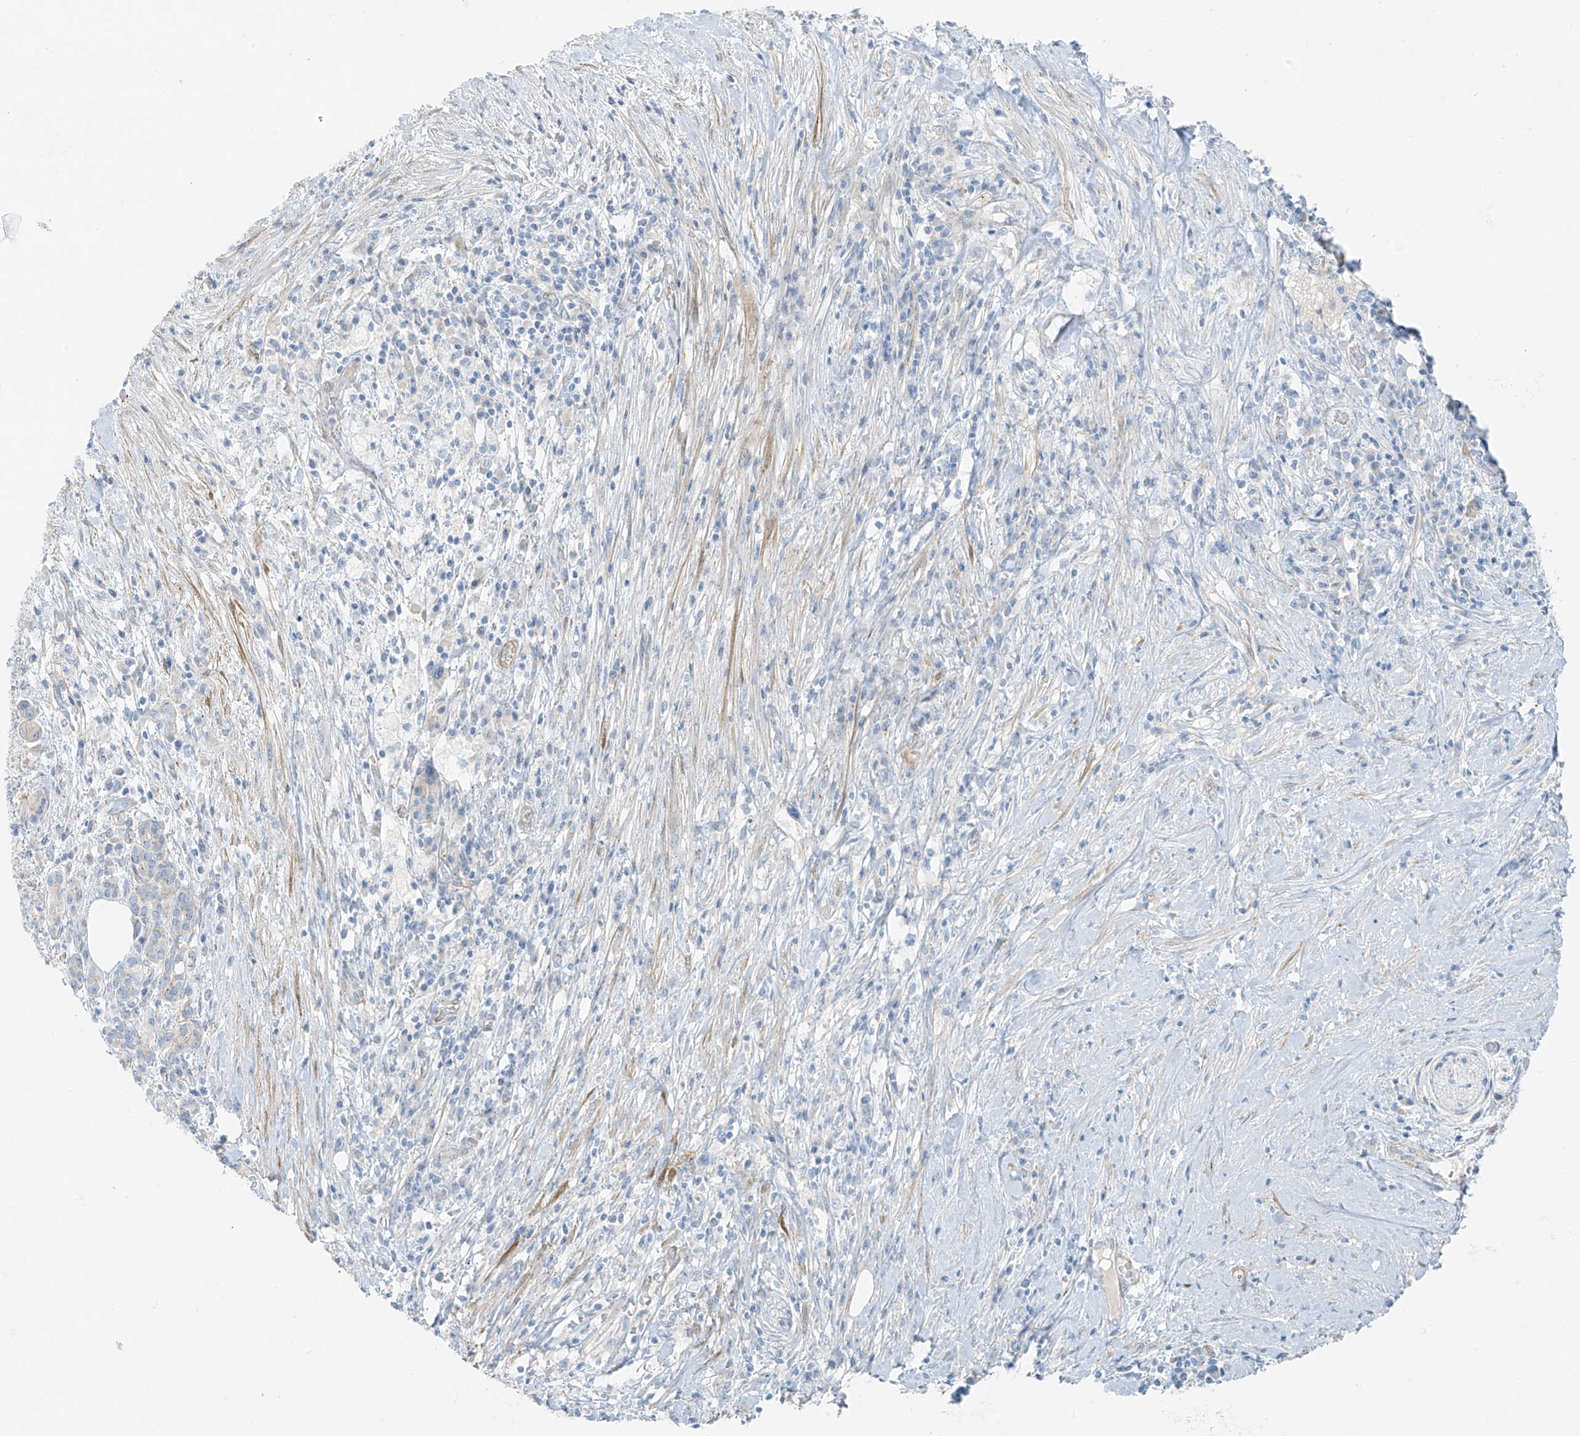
{"staining": {"intensity": "negative", "quantity": "none", "location": "none"}, "tissue": "pancreatic cancer", "cell_type": "Tumor cells", "image_type": "cancer", "snomed": [{"axis": "morphology", "description": "Adenocarcinoma, NOS"}, {"axis": "topography", "description": "Pancreas"}], "caption": "Tumor cells show no significant expression in pancreatic adenocarcinoma. (DAB (3,3'-diaminobenzidine) IHC with hematoxylin counter stain).", "gene": "SMCP", "patient": {"sex": "female", "age": 73}}